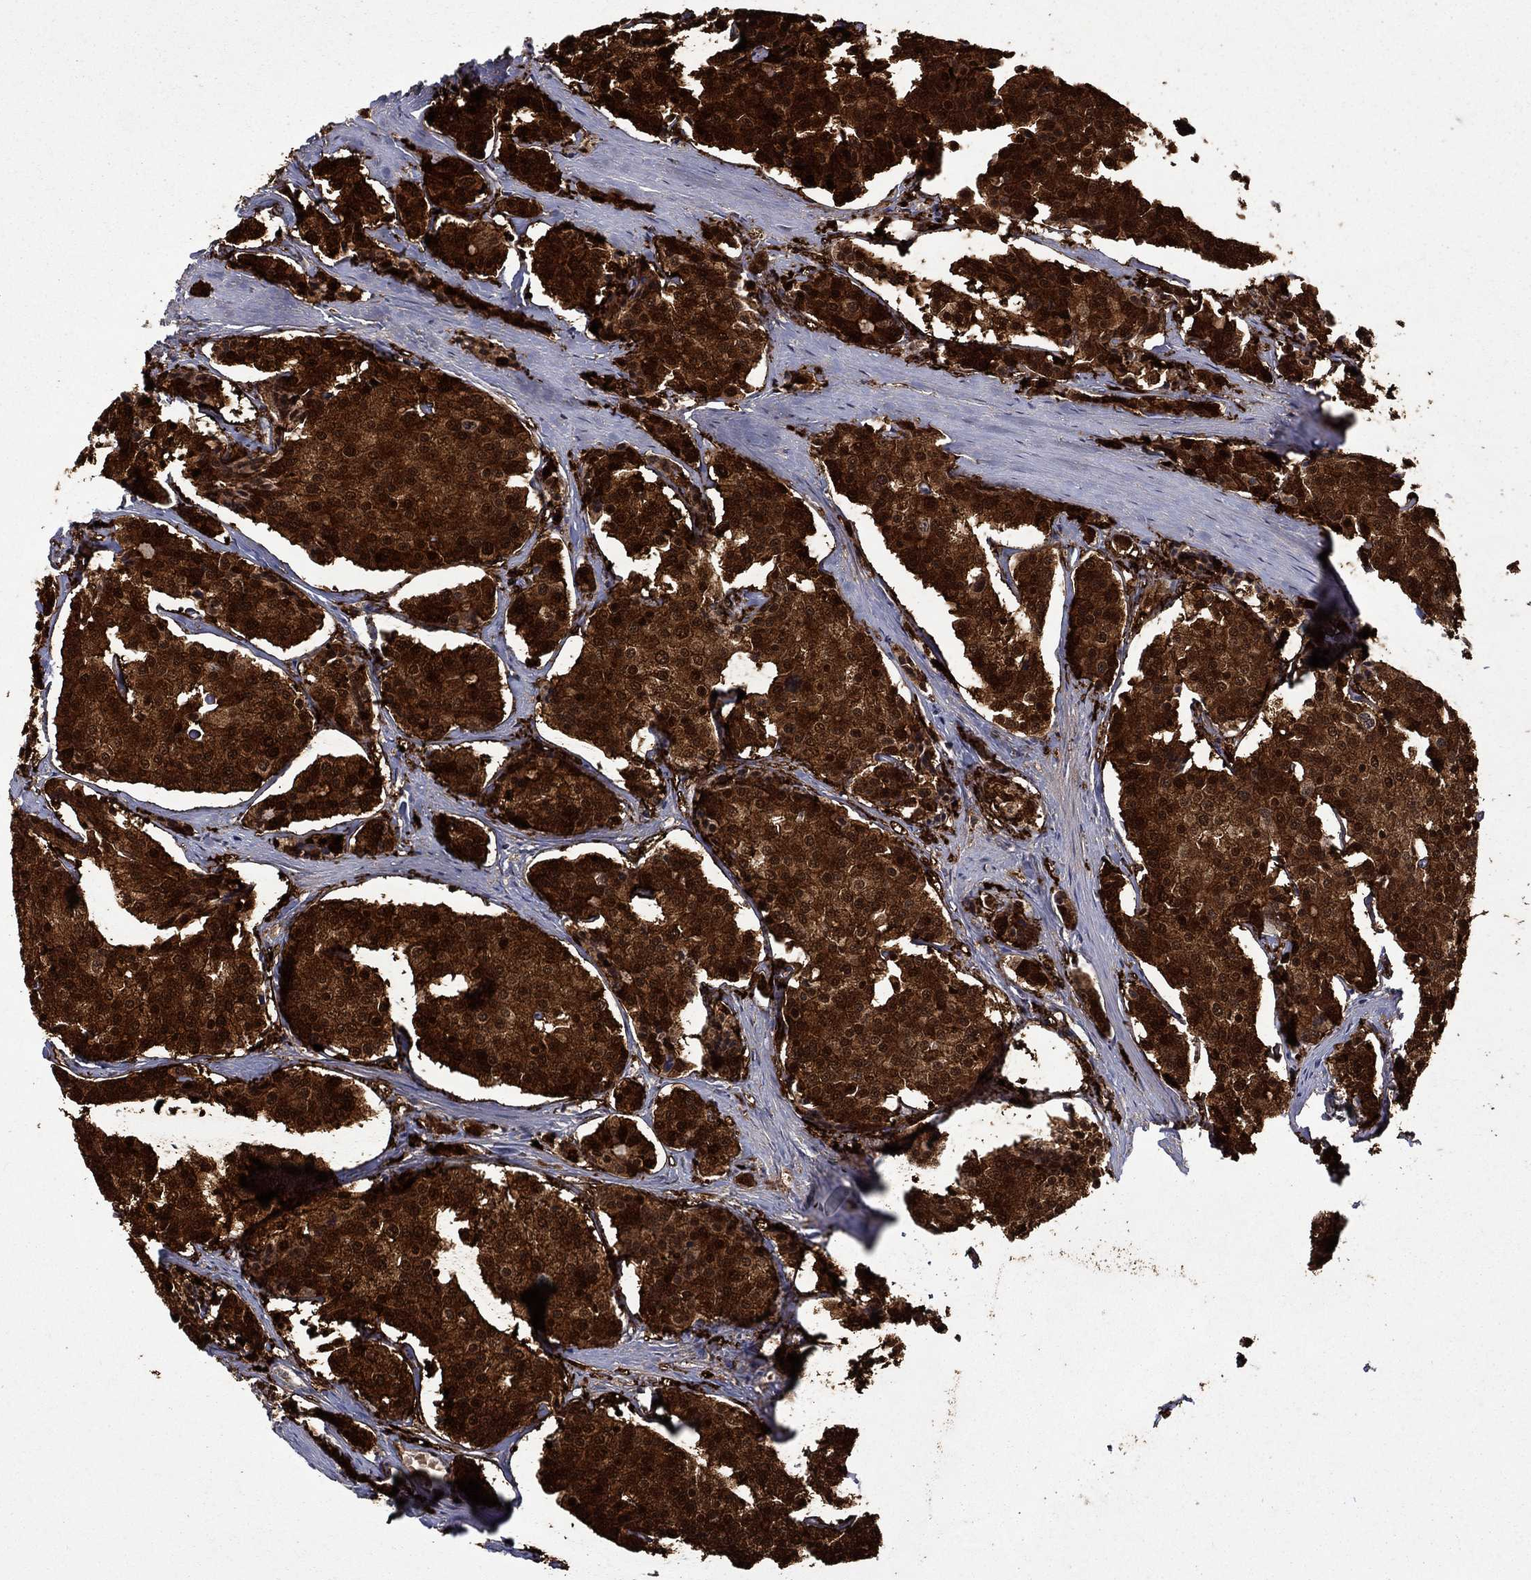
{"staining": {"intensity": "strong", "quantity": ">75%", "location": "cytoplasmic/membranous,nuclear"}, "tissue": "carcinoid", "cell_type": "Tumor cells", "image_type": "cancer", "snomed": [{"axis": "morphology", "description": "Carcinoid, malignant, NOS"}, {"axis": "topography", "description": "Small intestine"}], "caption": "A micrograph of human carcinoid stained for a protein displays strong cytoplasmic/membranous and nuclear brown staining in tumor cells. (Brightfield microscopy of DAB IHC at high magnification).", "gene": "CBR1", "patient": {"sex": "female", "age": 65}}